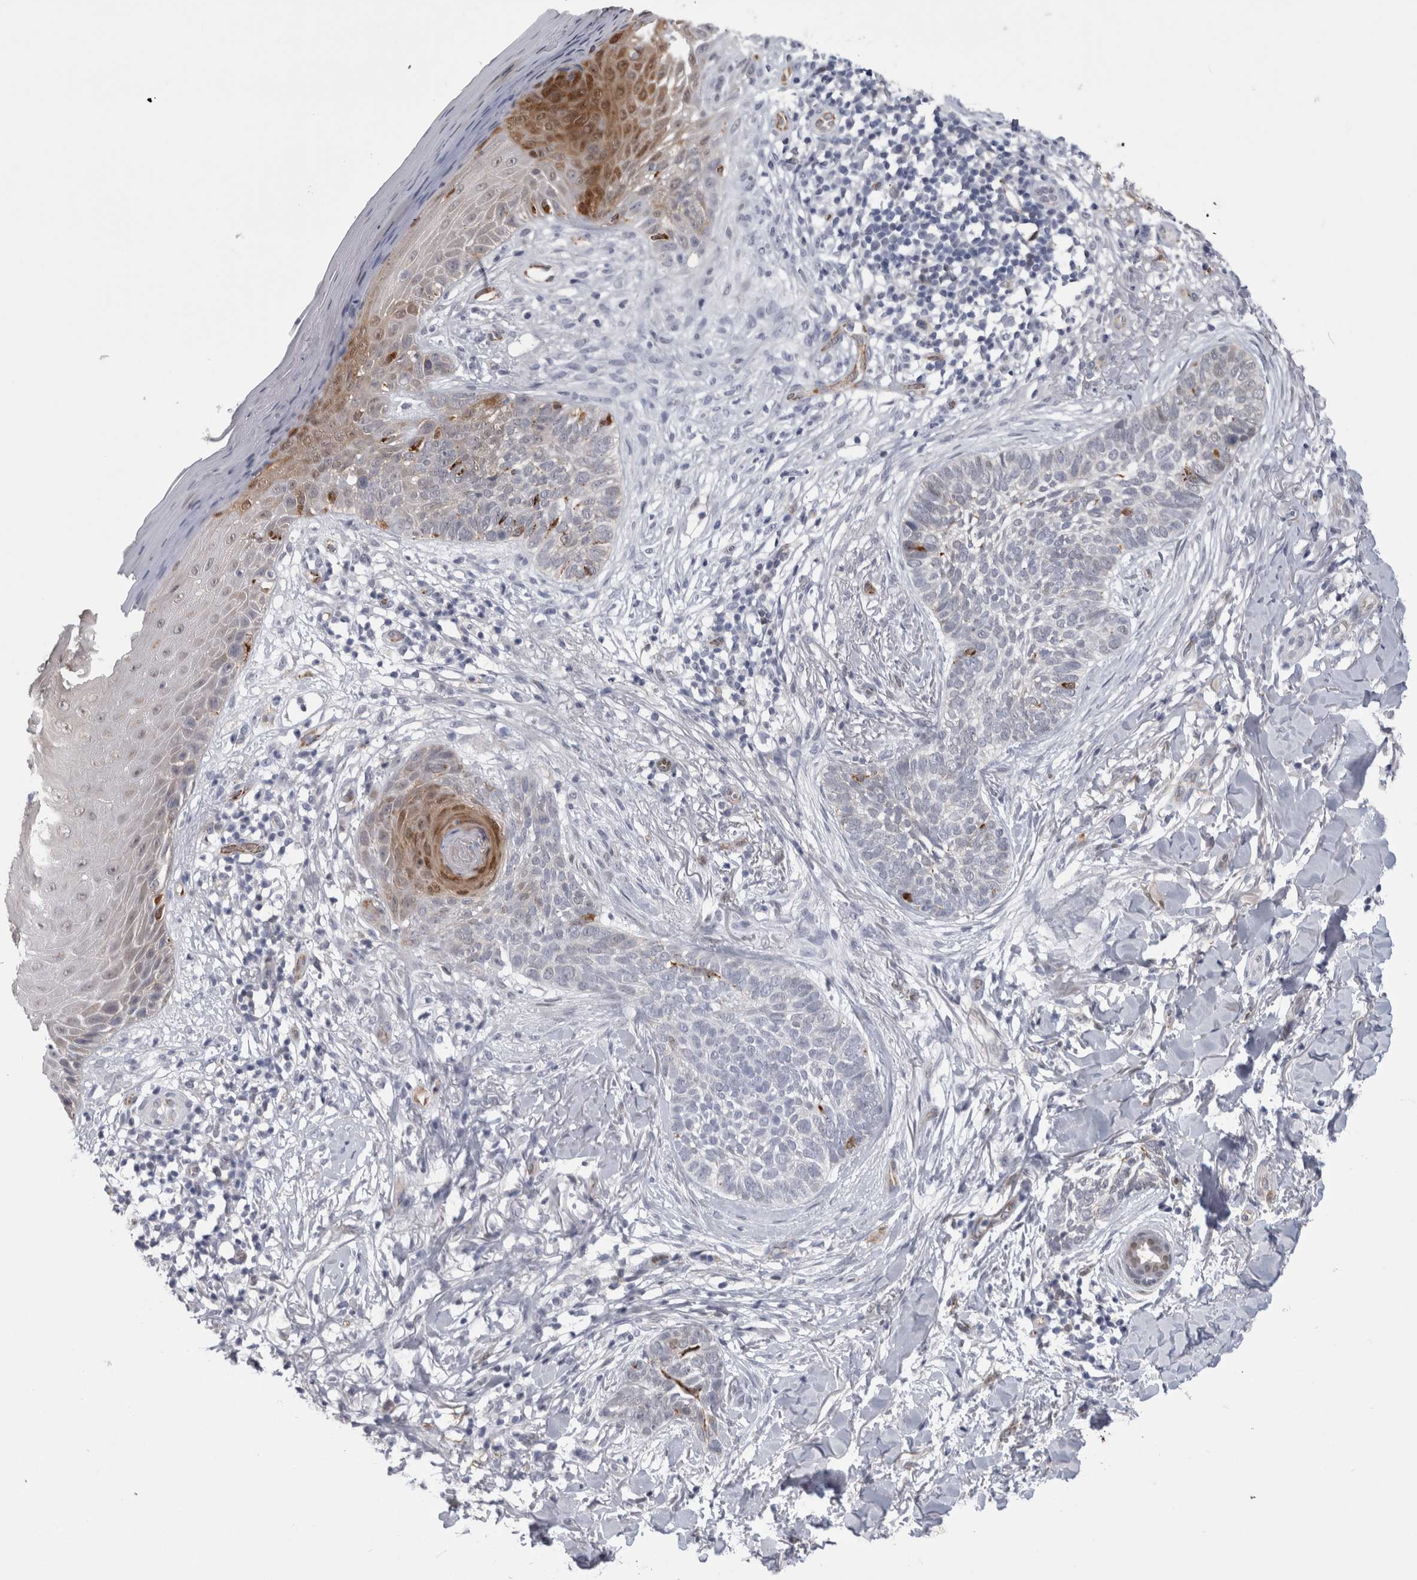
{"staining": {"intensity": "negative", "quantity": "none", "location": "none"}, "tissue": "skin cancer", "cell_type": "Tumor cells", "image_type": "cancer", "snomed": [{"axis": "morphology", "description": "Normal tissue, NOS"}, {"axis": "morphology", "description": "Basal cell carcinoma"}, {"axis": "topography", "description": "Skin"}], "caption": "This is an immunohistochemistry (IHC) photomicrograph of human skin cancer. There is no positivity in tumor cells.", "gene": "ACOT7", "patient": {"sex": "male", "age": 67}}